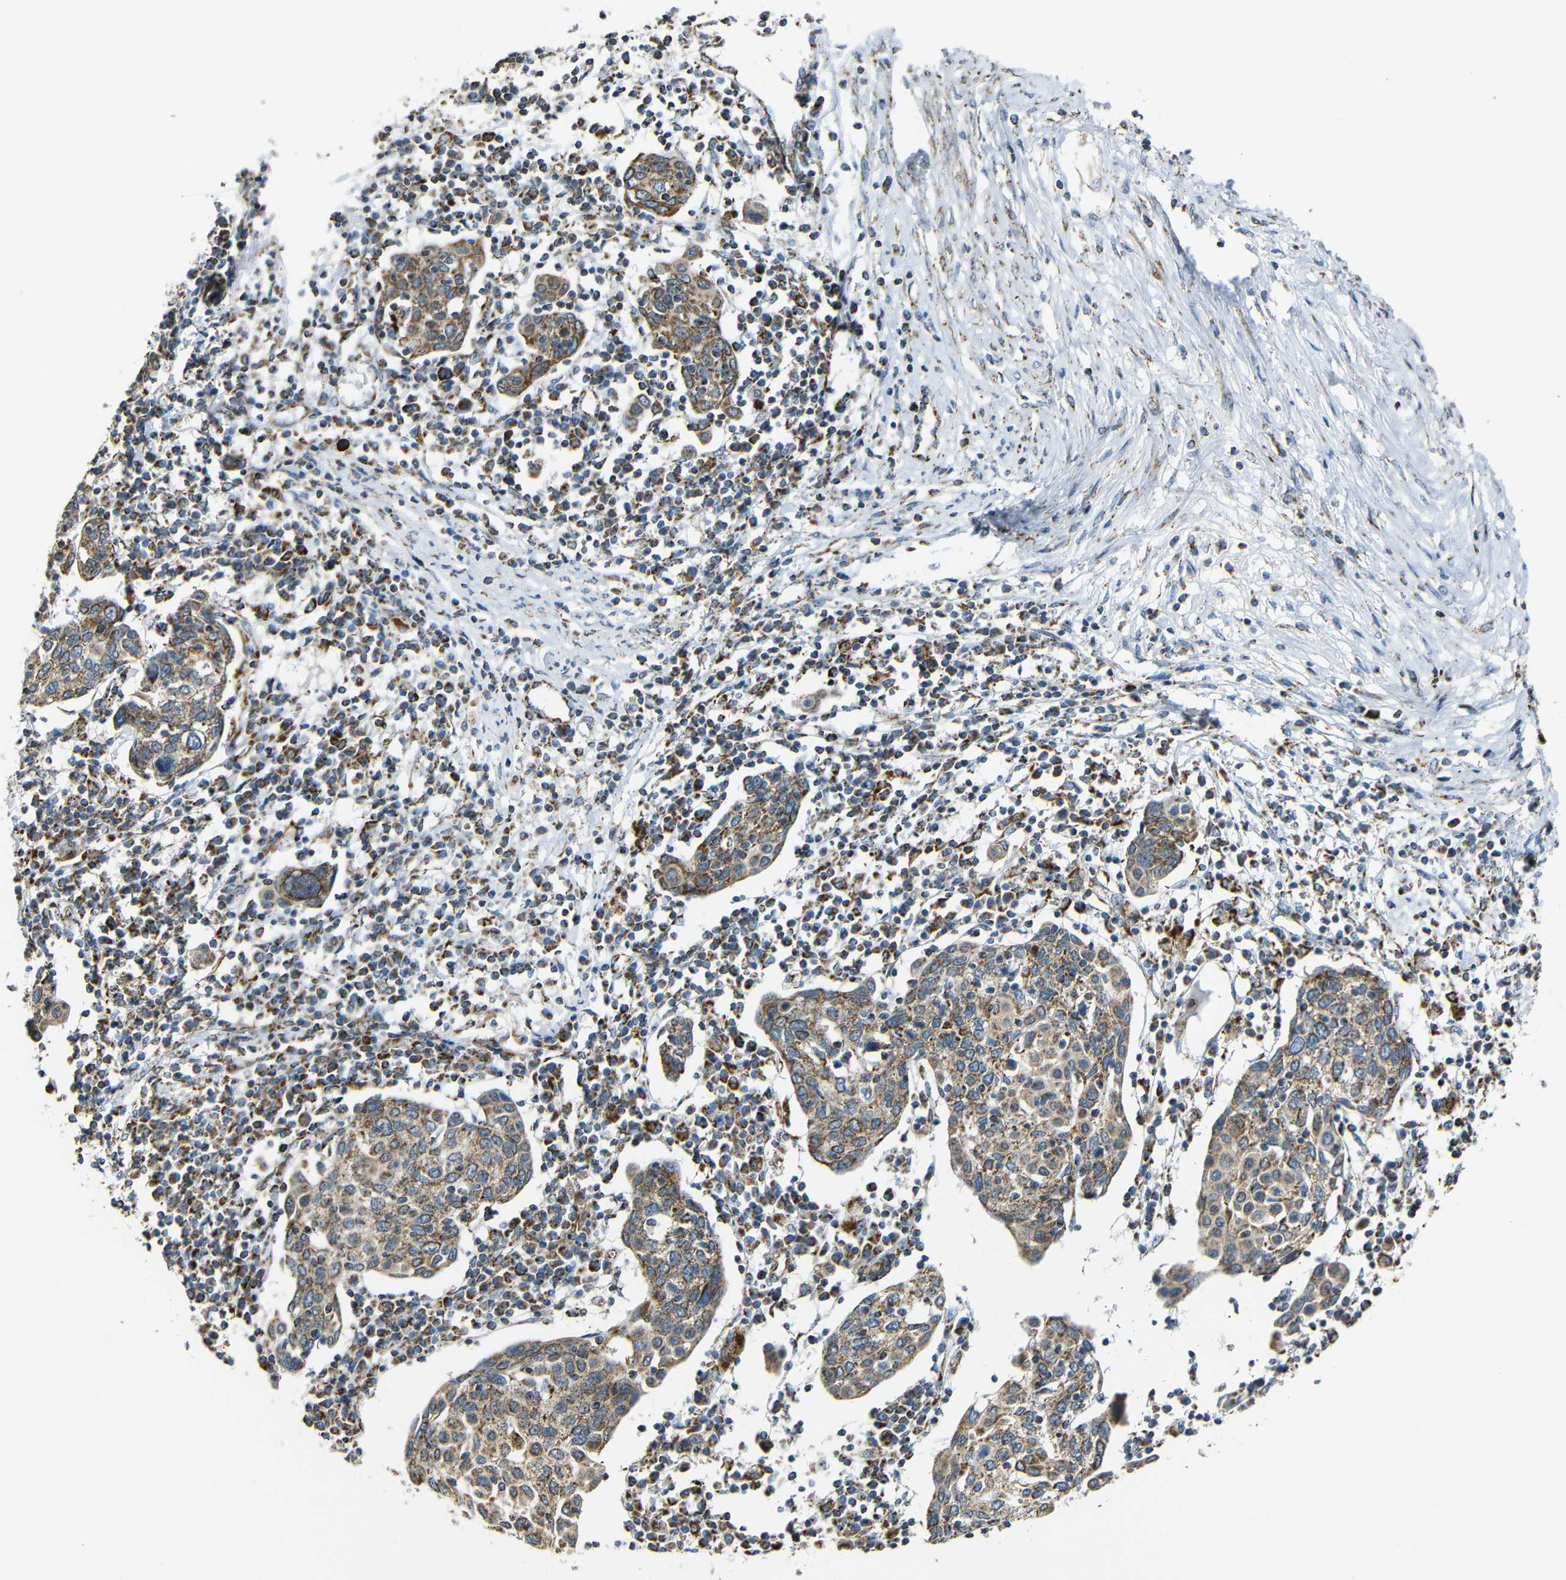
{"staining": {"intensity": "moderate", "quantity": ">75%", "location": "cytoplasmic/membranous"}, "tissue": "cervical cancer", "cell_type": "Tumor cells", "image_type": "cancer", "snomed": [{"axis": "morphology", "description": "Squamous cell carcinoma, NOS"}, {"axis": "topography", "description": "Cervix"}], "caption": "A medium amount of moderate cytoplasmic/membranous expression is seen in about >75% of tumor cells in cervical cancer (squamous cell carcinoma) tissue. The protein is stained brown, and the nuclei are stained in blue (DAB IHC with brightfield microscopy, high magnification).", "gene": "NR3C2", "patient": {"sex": "female", "age": 40}}